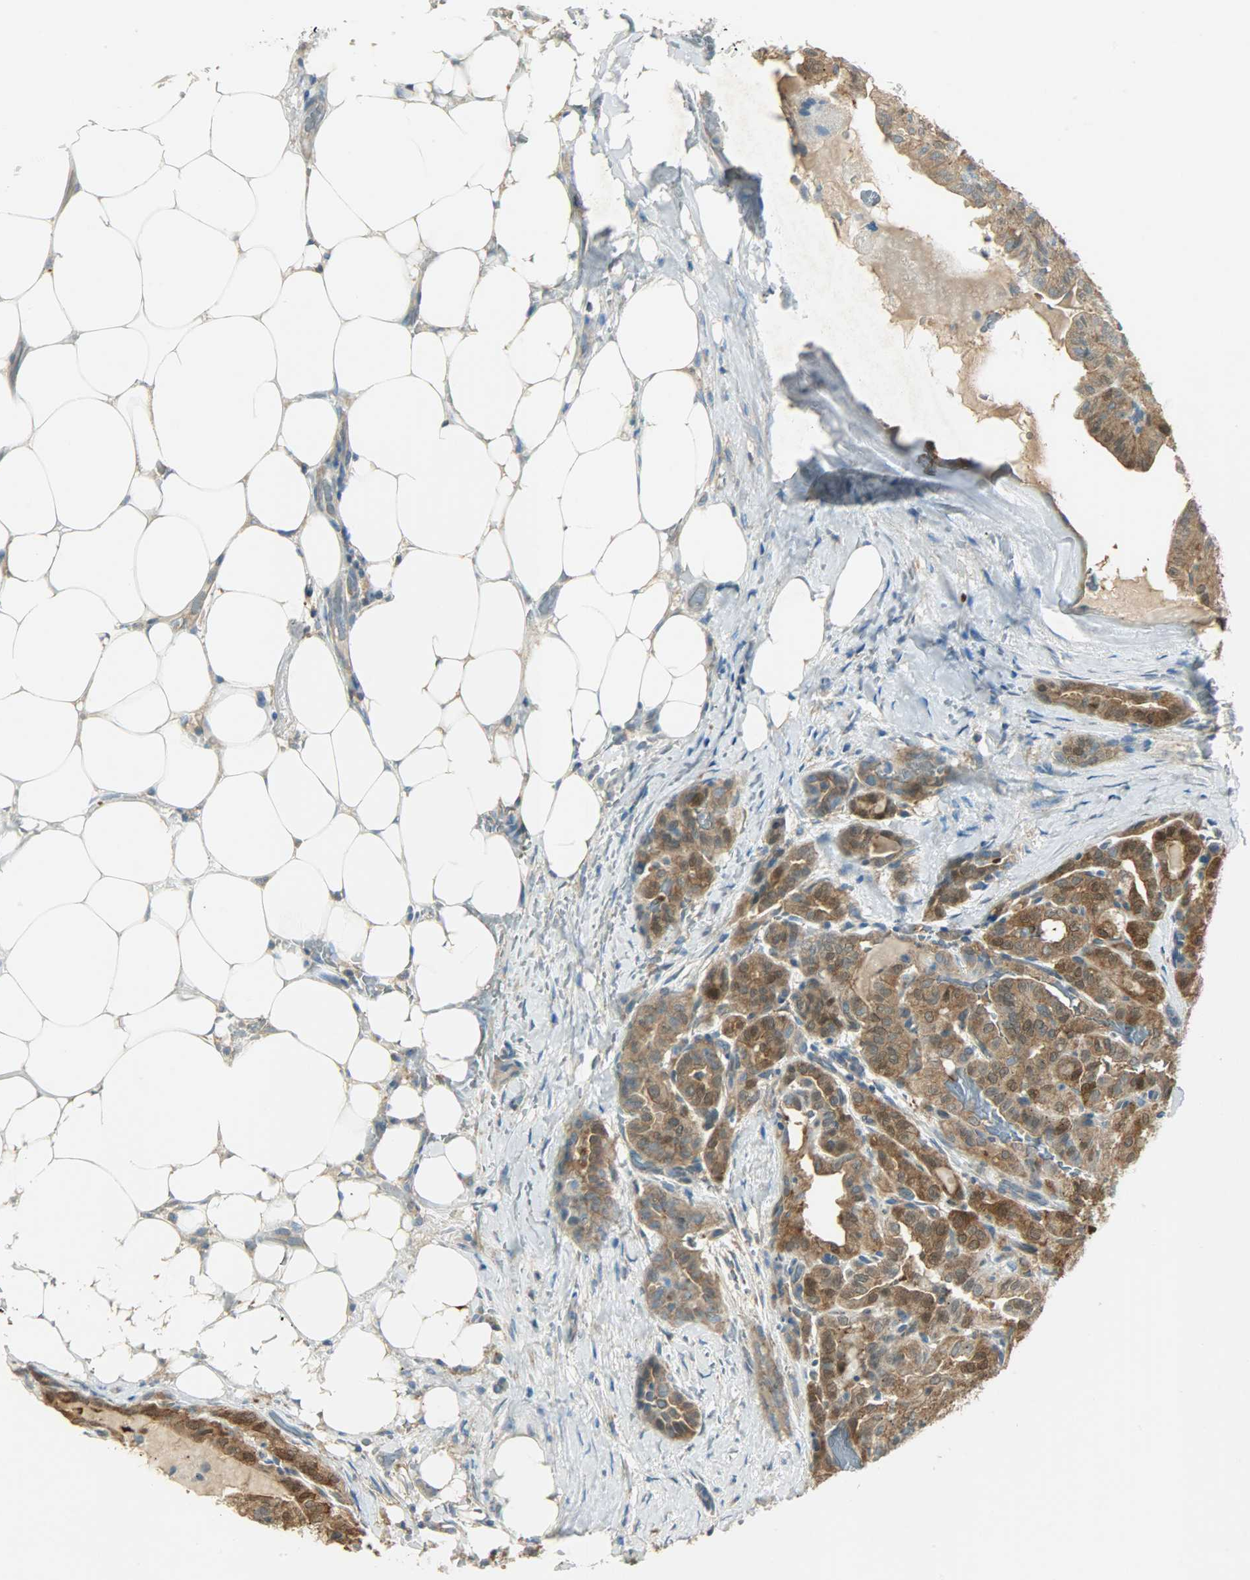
{"staining": {"intensity": "strong", "quantity": ">75%", "location": "cytoplasmic/membranous"}, "tissue": "thyroid cancer", "cell_type": "Tumor cells", "image_type": "cancer", "snomed": [{"axis": "morphology", "description": "Papillary adenocarcinoma, NOS"}, {"axis": "topography", "description": "Thyroid gland"}], "caption": "Papillary adenocarcinoma (thyroid) stained for a protein shows strong cytoplasmic/membranous positivity in tumor cells. The staining is performed using DAB (3,3'-diaminobenzidine) brown chromogen to label protein expression. The nuclei are counter-stained blue using hematoxylin.", "gene": "TSC22D2", "patient": {"sex": "male", "age": 77}}